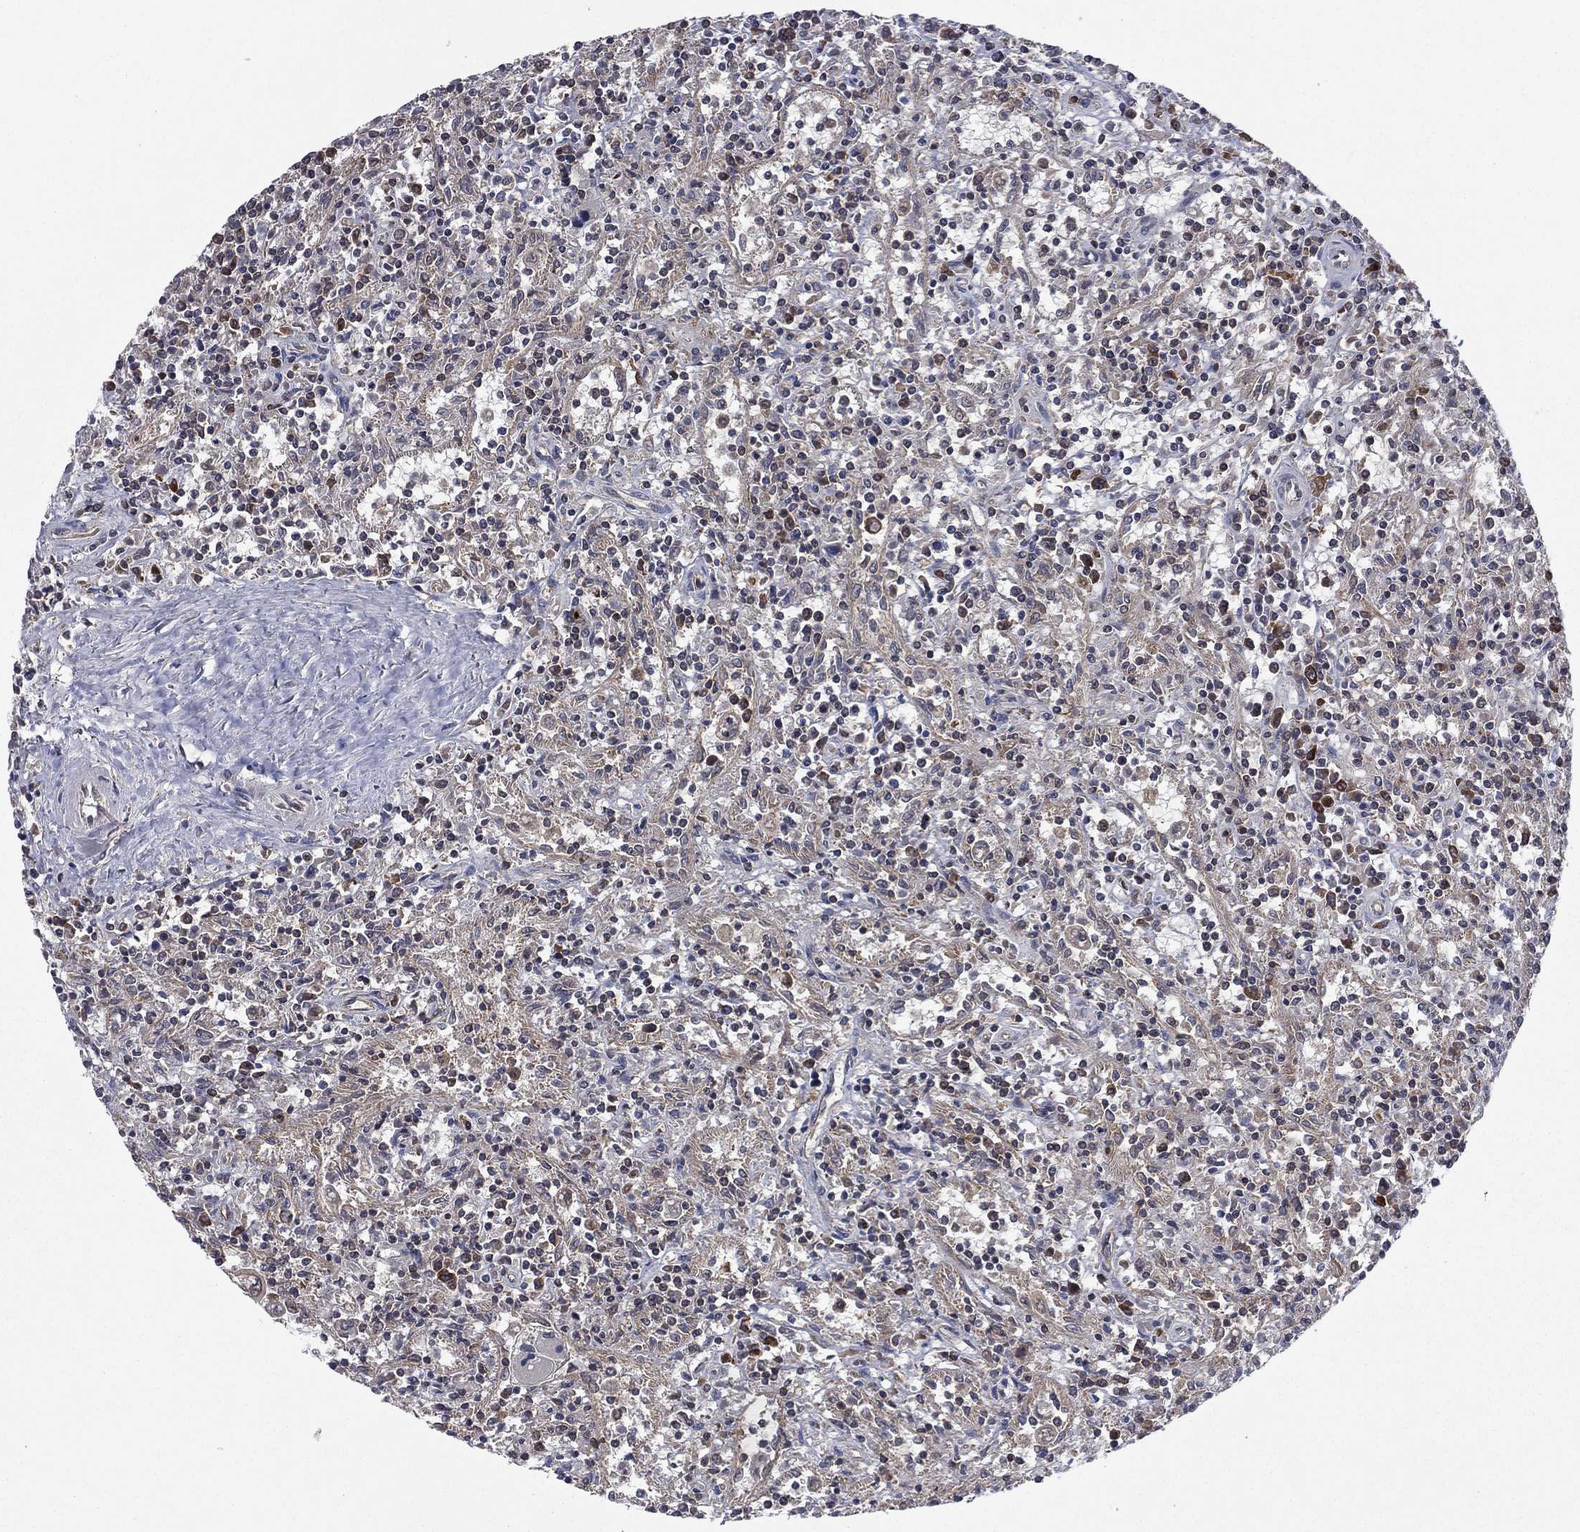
{"staining": {"intensity": "negative", "quantity": "none", "location": "none"}, "tissue": "lymphoma", "cell_type": "Tumor cells", "image_type": "cancer", "snomed": [{"axis": "morphology", "description": "Malignant lymphoma, non-Hodgkin's type, Low grade"}, {"axis": "topography", "description": "Spleen"}], "caption": "An immunohistochemistry (IHC) photomicrograph of lymphoma is shown. There is no staining in tumor cells of lymphoma.", "gene": "C2orf76", "patient": {"sex": "male", "age": 62}}